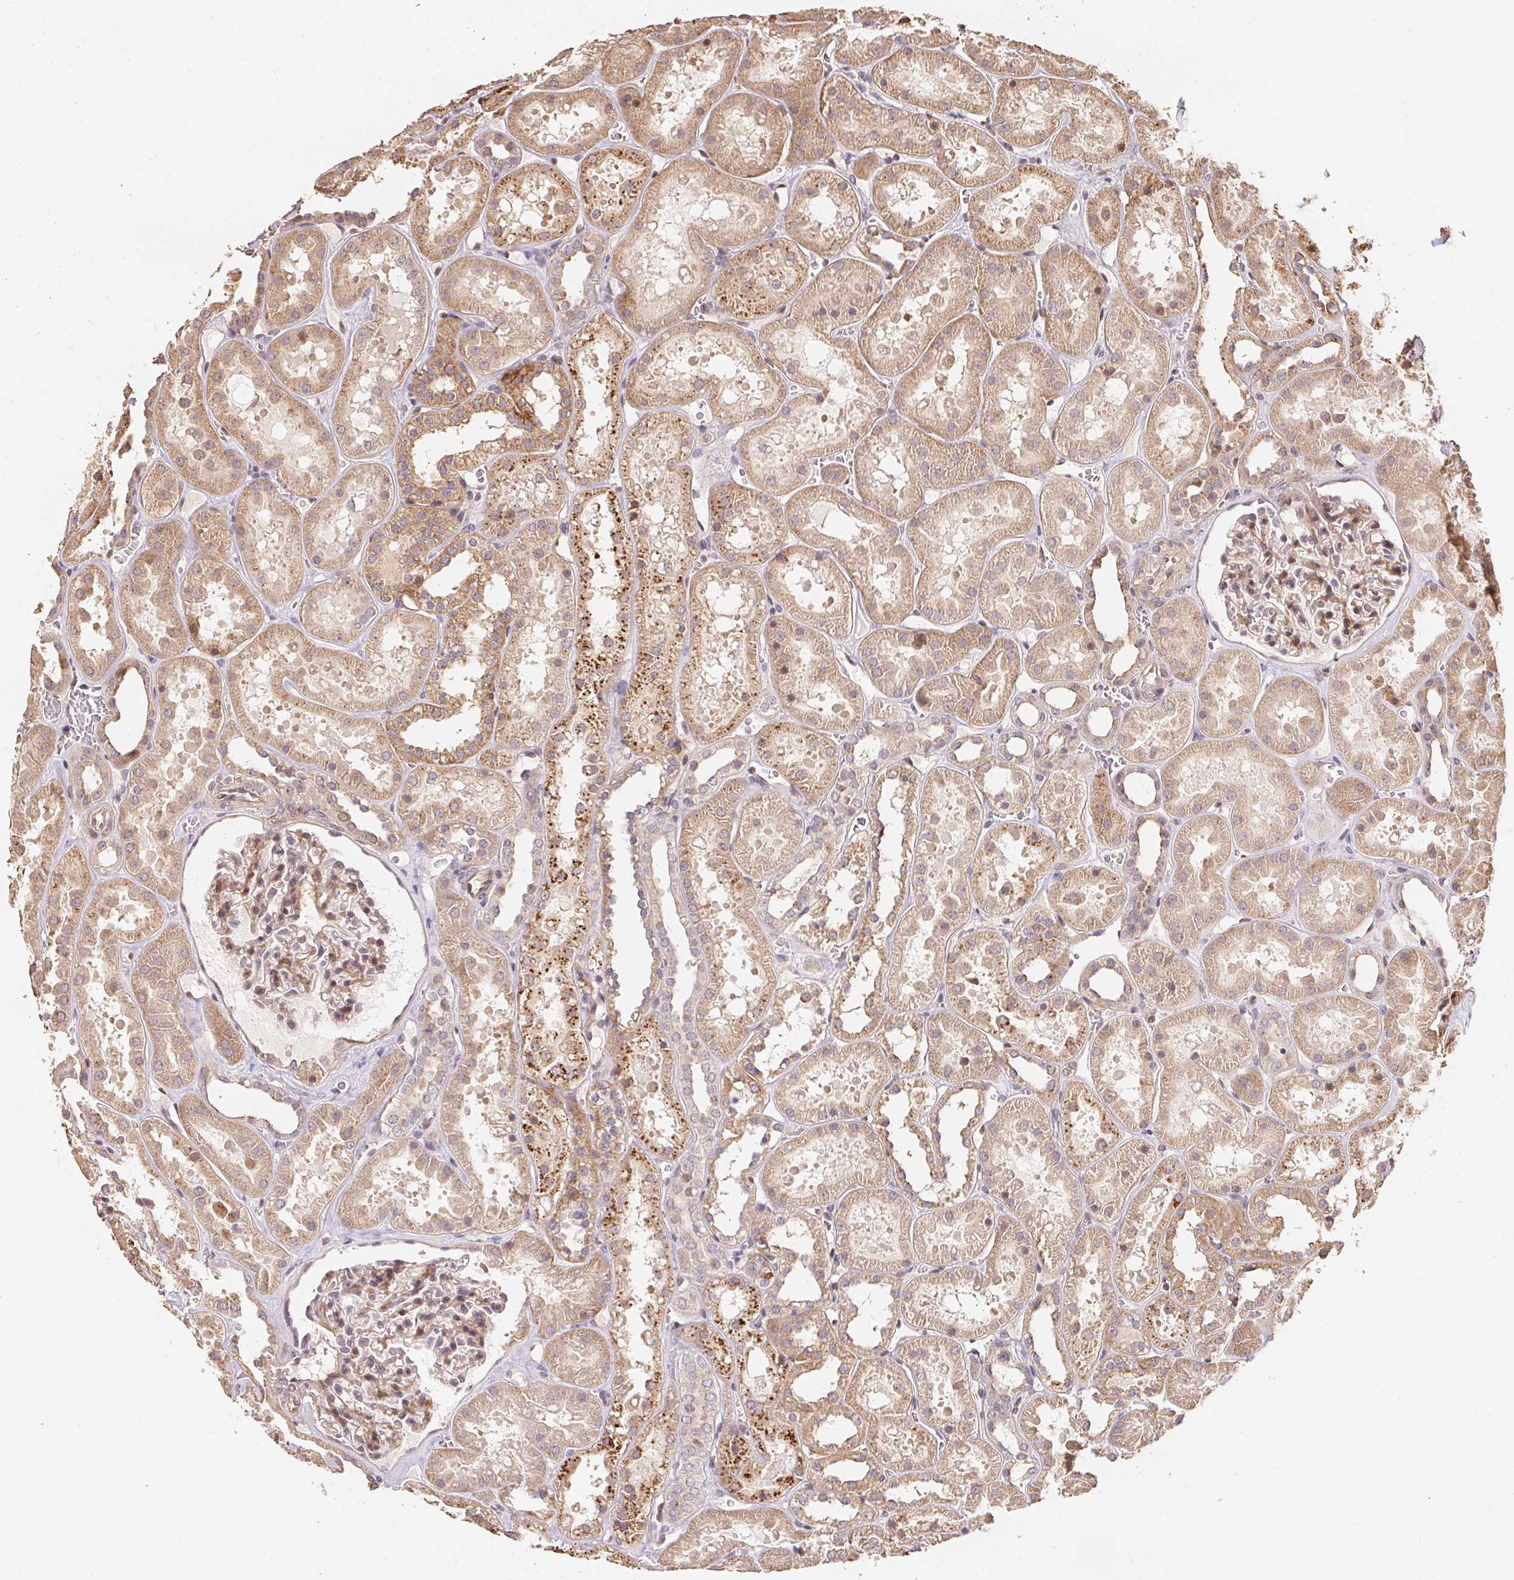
{"staining": {"intensity": "weak", "quantity": "25%-75%", "location": "cytoplasmic/membranous"}, "tissue": "kidney", "cell_type": "Cells in glomeruli", "image_type": "normal", "snomed": [{"axis": "morphology", "description": "Normal tissue, NOS"}, {"axis": "topography", "description": "Kidney"}], "caption": "Kidney stained with IHC shows weak cytoplasmic/membranous expression in approximately 25%-75% of cells in glomeruli. (IHC, brightfield microscopy, high magnification).", "gene": "TMEM222", "patient": {"sex": "female", "age": 41}}